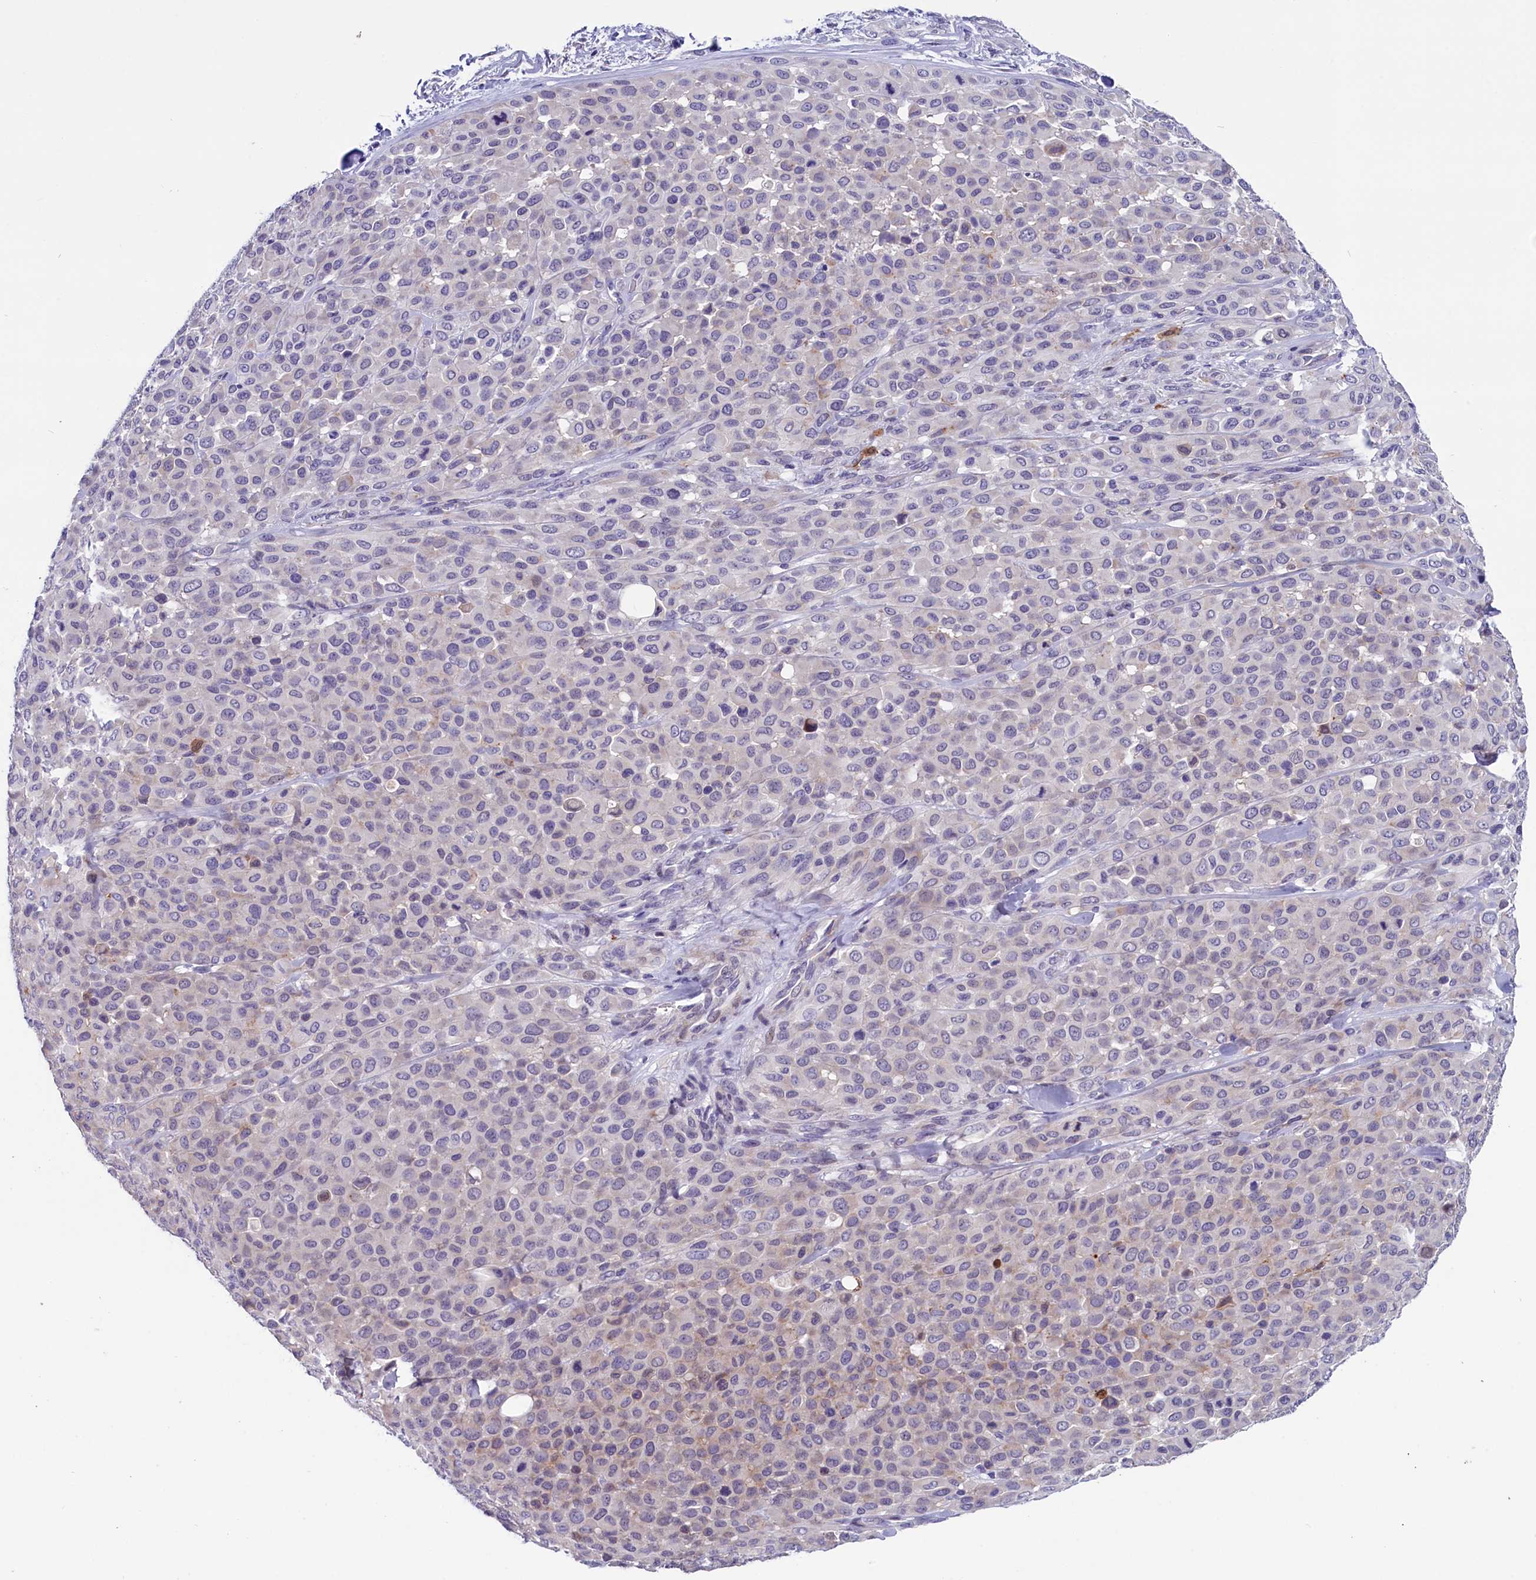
{"staining": {"intensity": "negative", "quantity": "none", "location": "none"}, "tissue": "melanoma", "cell_type": "Tumor cells", "image_type": "cancer", "snomed": [{"axis": "morphology", "description": "Malignant melanoma, Metastatic site"}, {"axis": "topography", "description": "Skin"}], "caption": "High power microscopy photomicrograph of an immunohistochemistry histopathology image of malignant melanoma (metastatic site), revealing no significant staining in tumor cells. Nuclei are stained in blue.", "gene": "SCD5", "patient": {"sex": "female", "age": 81}}